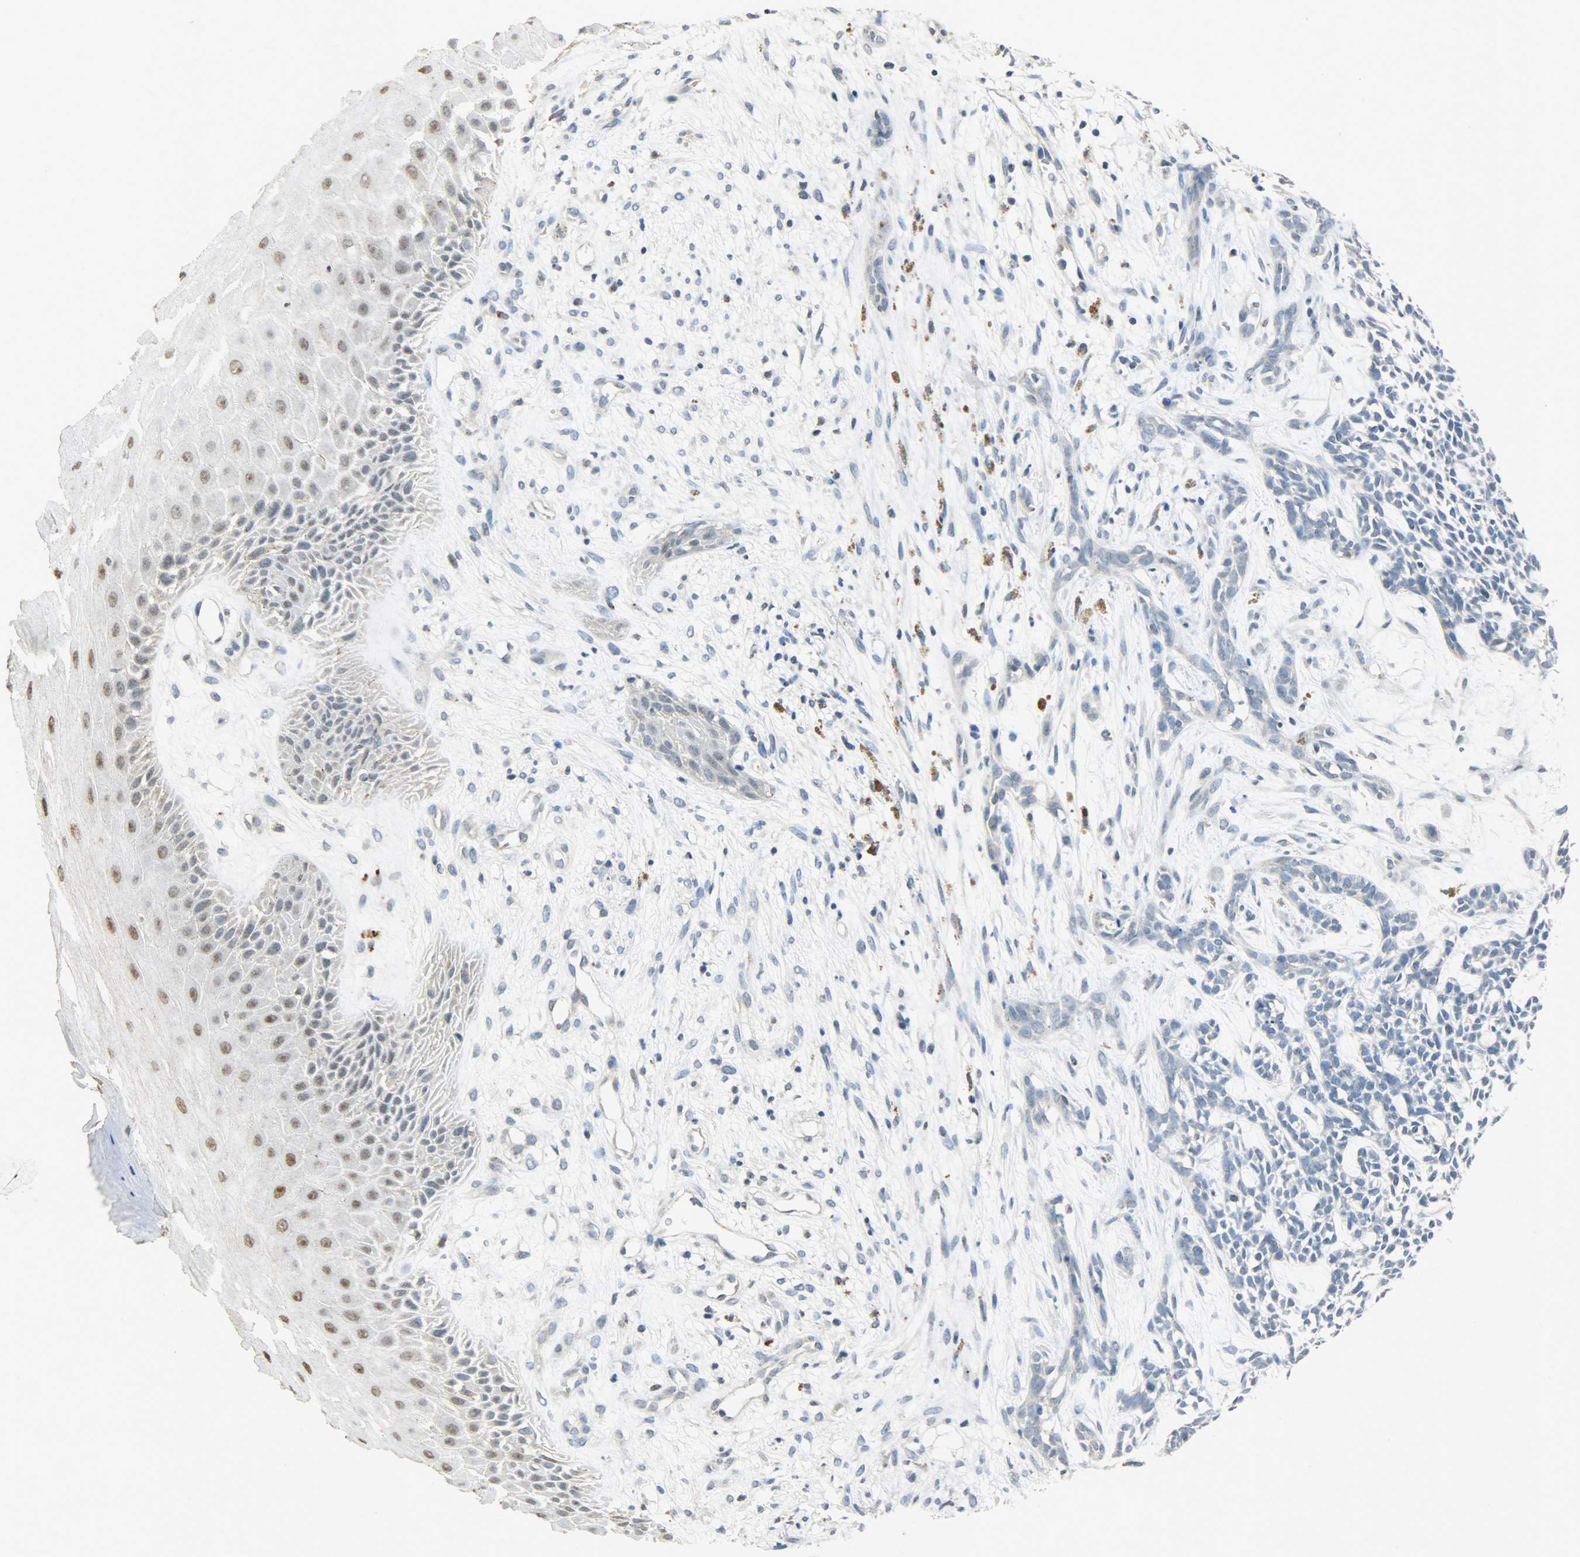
{"staining": {"intensity": "negative", "quantity": "none", "location": "none"}, "tissue": "skin cancer", "cell_type": "Tumor cells", "image_type": "cancer", "snomed": [{"axis": "morphology", "description": "Basal cell carcinoma"}, {"axis": "topography", "description": "Skin"}], "caption": "There is no significant positivity in tumor cells of skin basal cell carcinoma.", "gene": "DNAJB6", "patient": {"sex": "female", "age": 84}}